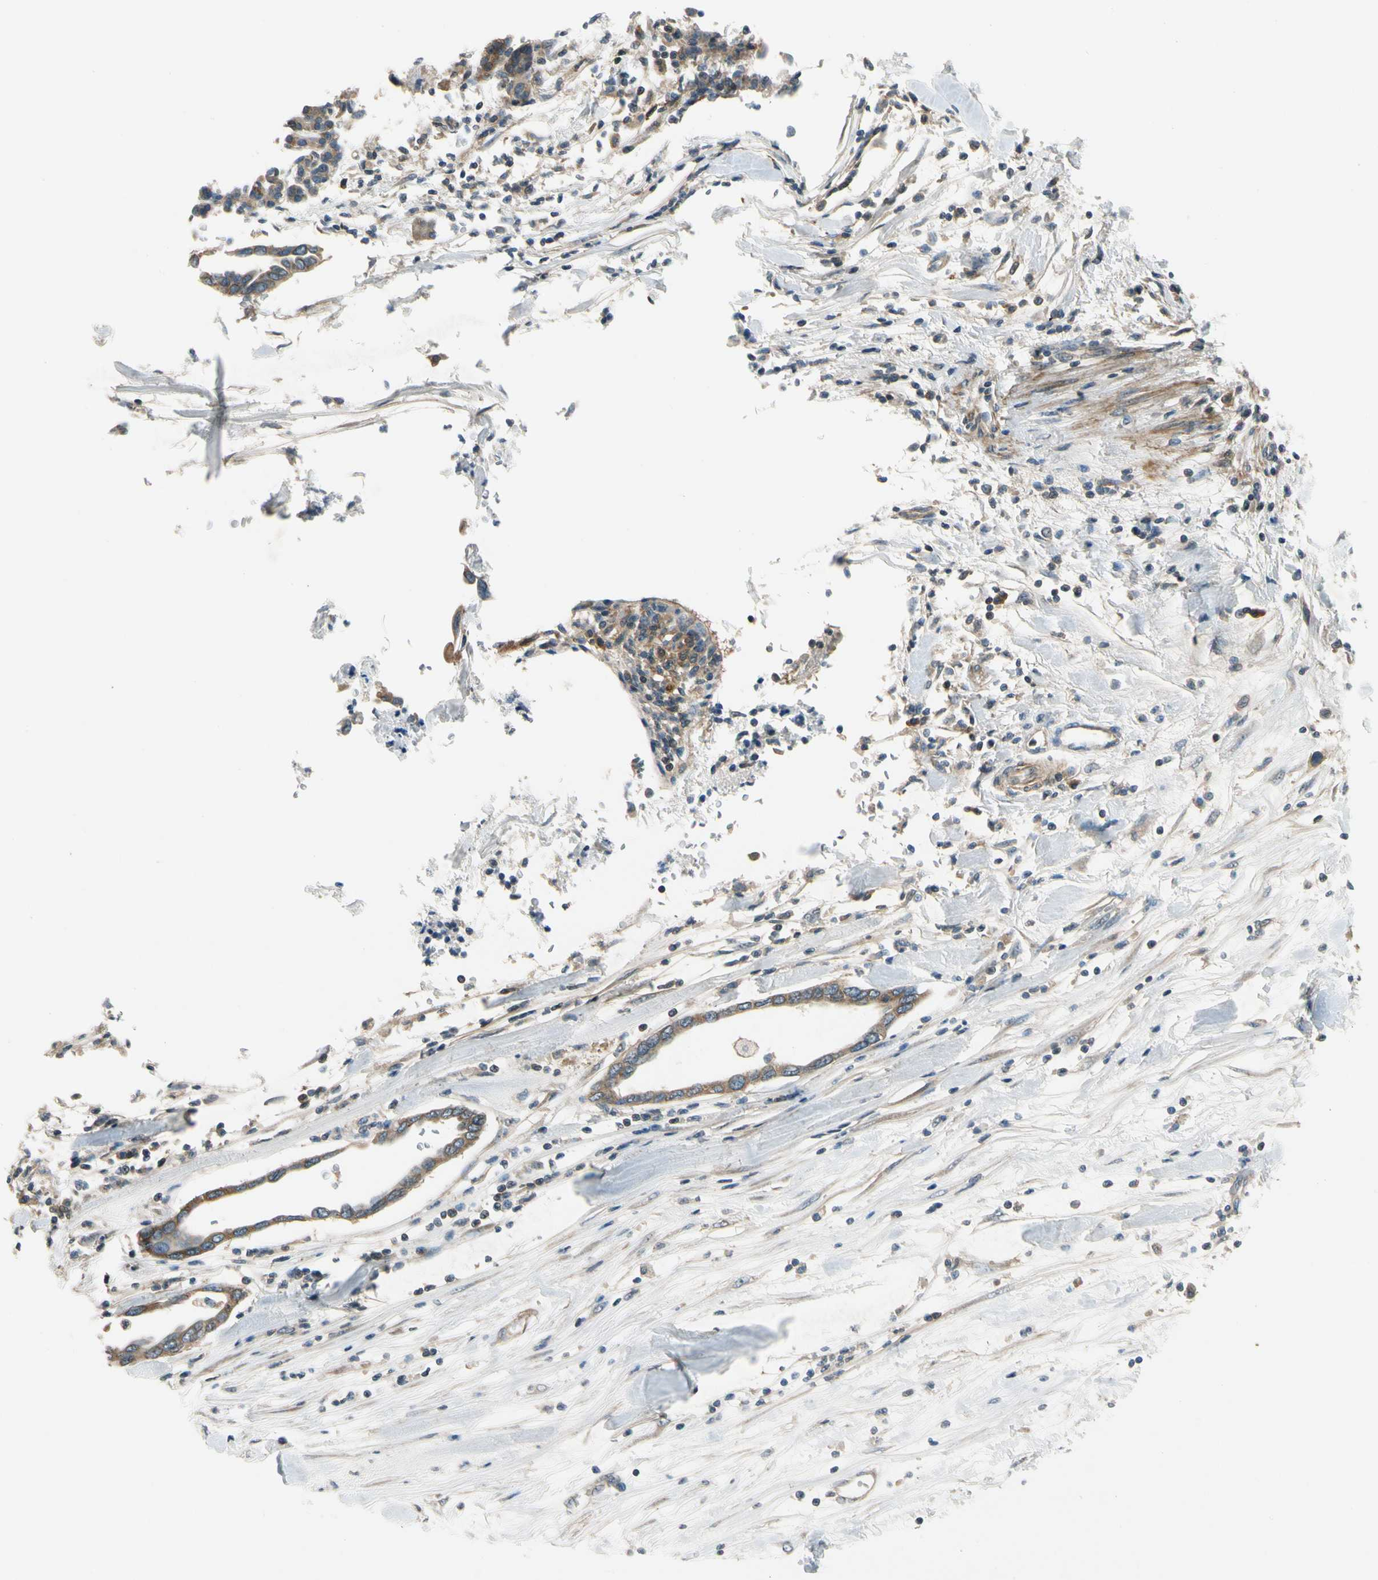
{"staining": {"intensity": "moderate", "quantity": ">75%", "location": "cytoplasmic/membranous"}, "tissue": "pancreatic cancer", "cell_type": "Tumor cells", "image_type": "cancer", "snomed": [{"axis": "morphology", "description": "Adenocarcinoma, NOS"}, {"axis": "topography", "description": "Pancreas"}], "caption": "DAB immunohistochemical staining of human pancreatic cancer (adenocarcinoma) demonstrates moderate cytoplasmic/membranous protein expression in about >75% of tumor cells.", "gene": "MST1R", "patient": {"sex": "female", "age": 57}}